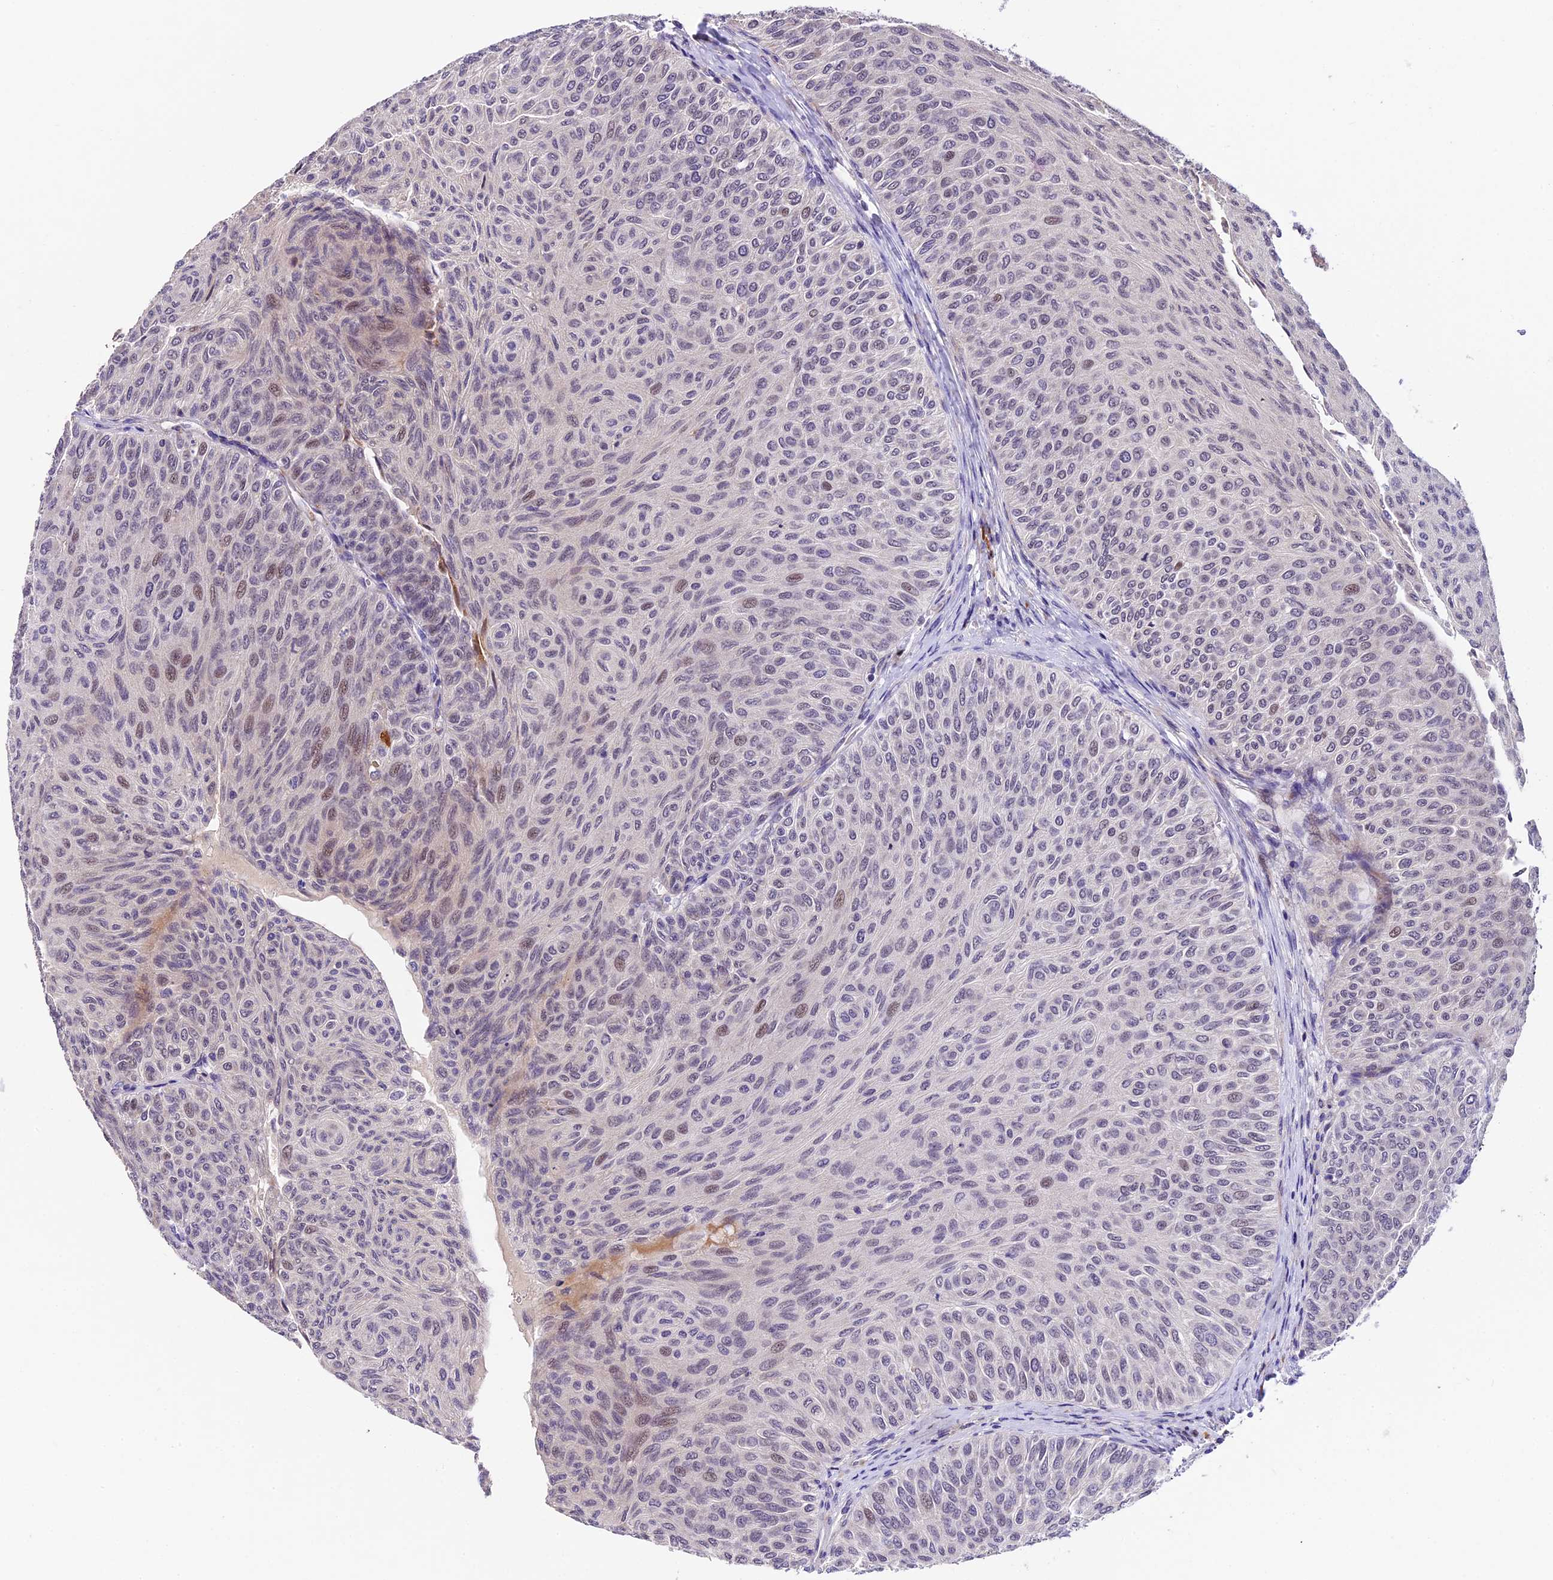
{"staining": {"intensity": "weak", "quantity": "<25%", "location": "nuclear"}, "tissue": "urothelial cancer", "cell_type": "Tumor cells", "image_type": "cancer", "snomed": [{"axis": "morphology", "description": "Urothelial carcinoma, Low grade"}, {"axis": "topography", "description": "Urinary bladder"}], "caption": "DAB immunohistochemical staining of human urothelial carcinoma (low-grade) exhibits no significant staining in tumor cells.", "gene": "FBXO45", "patient": {"sex": "male", "age": 78}}